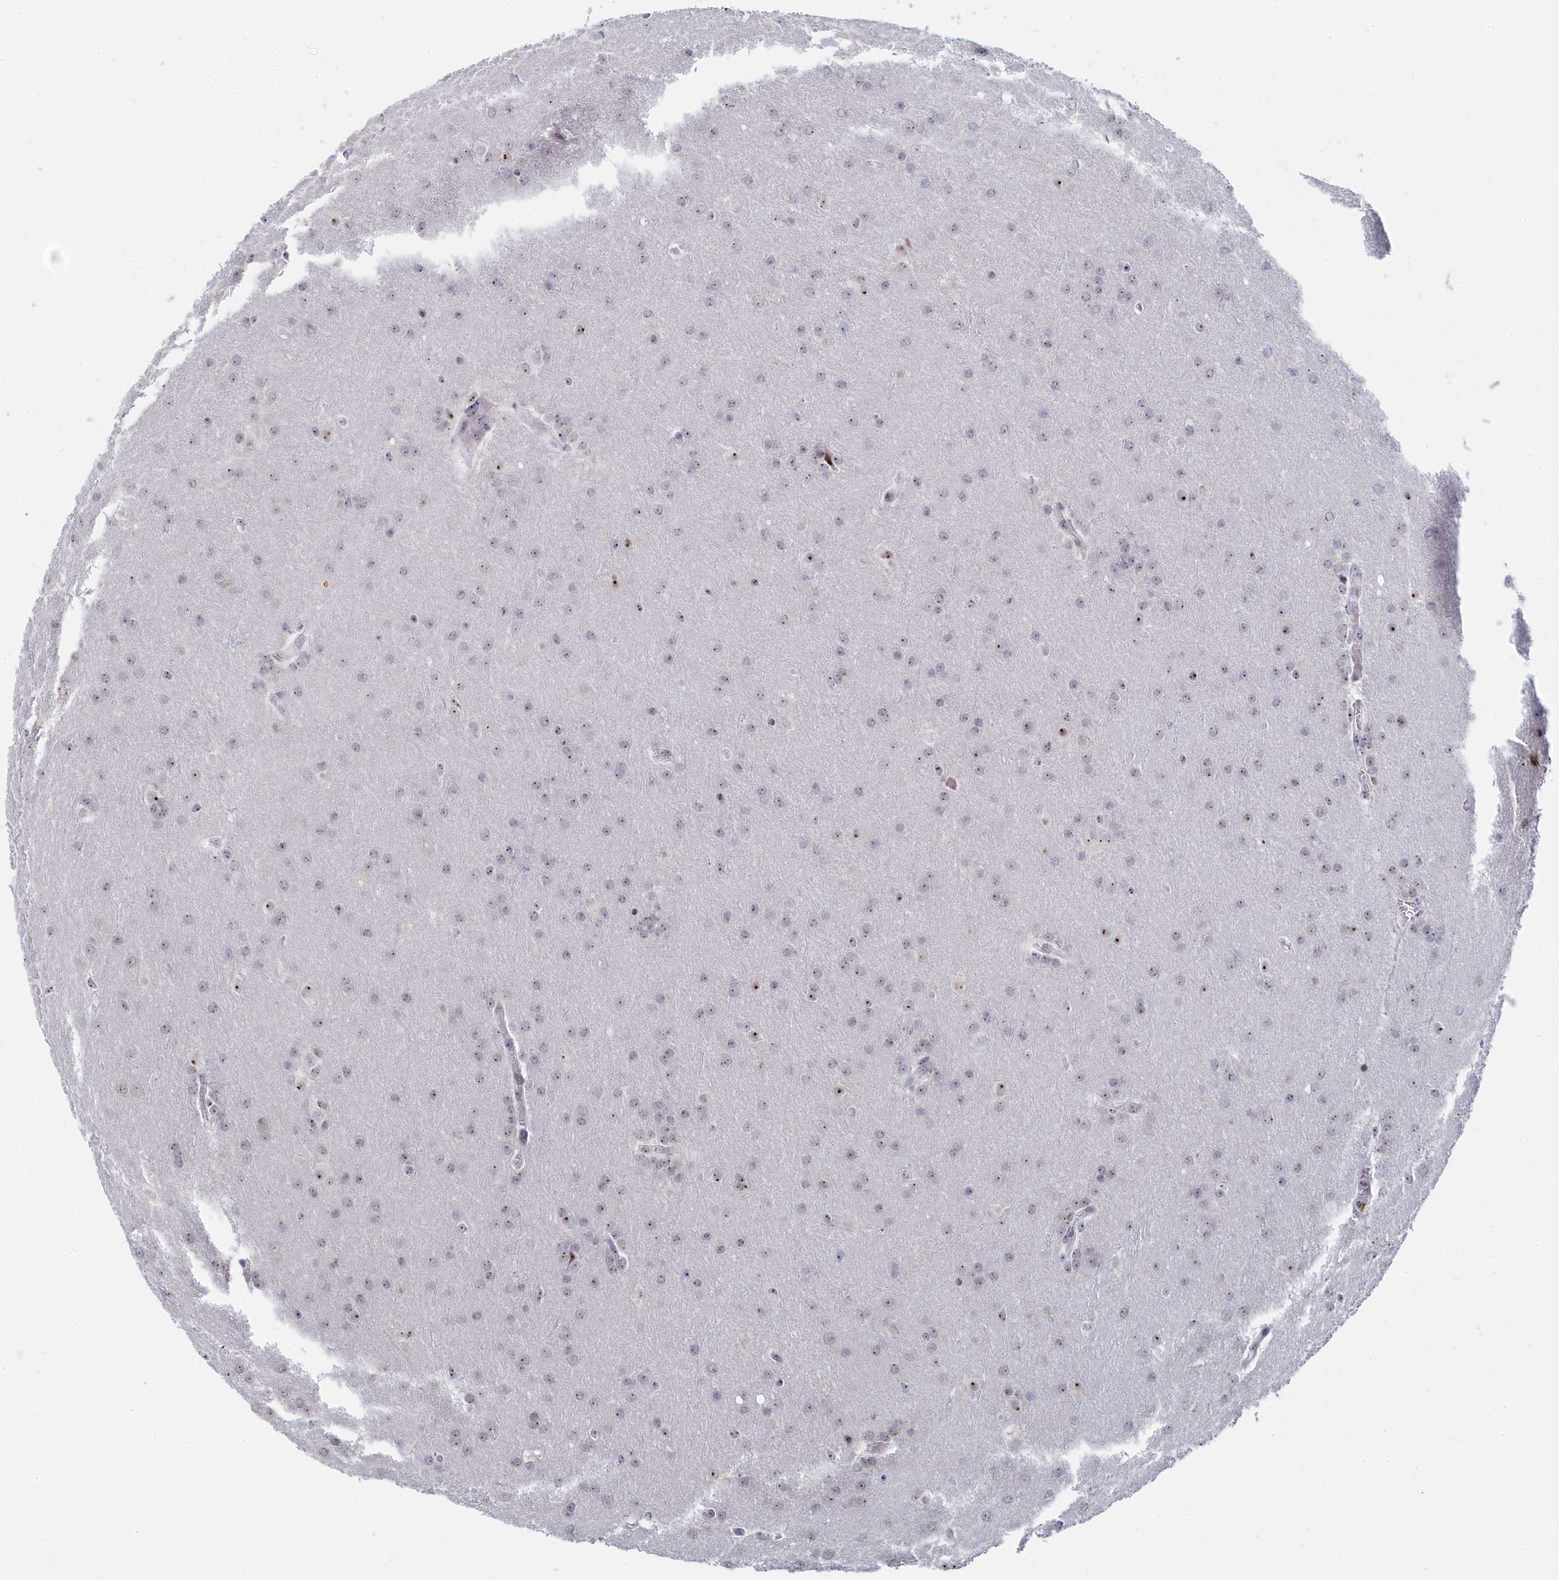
{"staining": {"intensity": "moderate", "quantity": "25%-75%", "location": "nuclear"}, "tissue": "glioma", "cell_type": "Tumor cells", "image_type": "cancer", "snomed": [{"axis": "morphology", "description": "Glioma, malignant, Low grade"}, {"axis": "topography", "description": "Brain"}], "caption": "Malignant glioma (low-grade) tissue reveals moderate nuclear expression in approximately 25%-75% of tumor cells", "gene": "RSL1D1", "patient": {"sex": "female", "age": 32}}